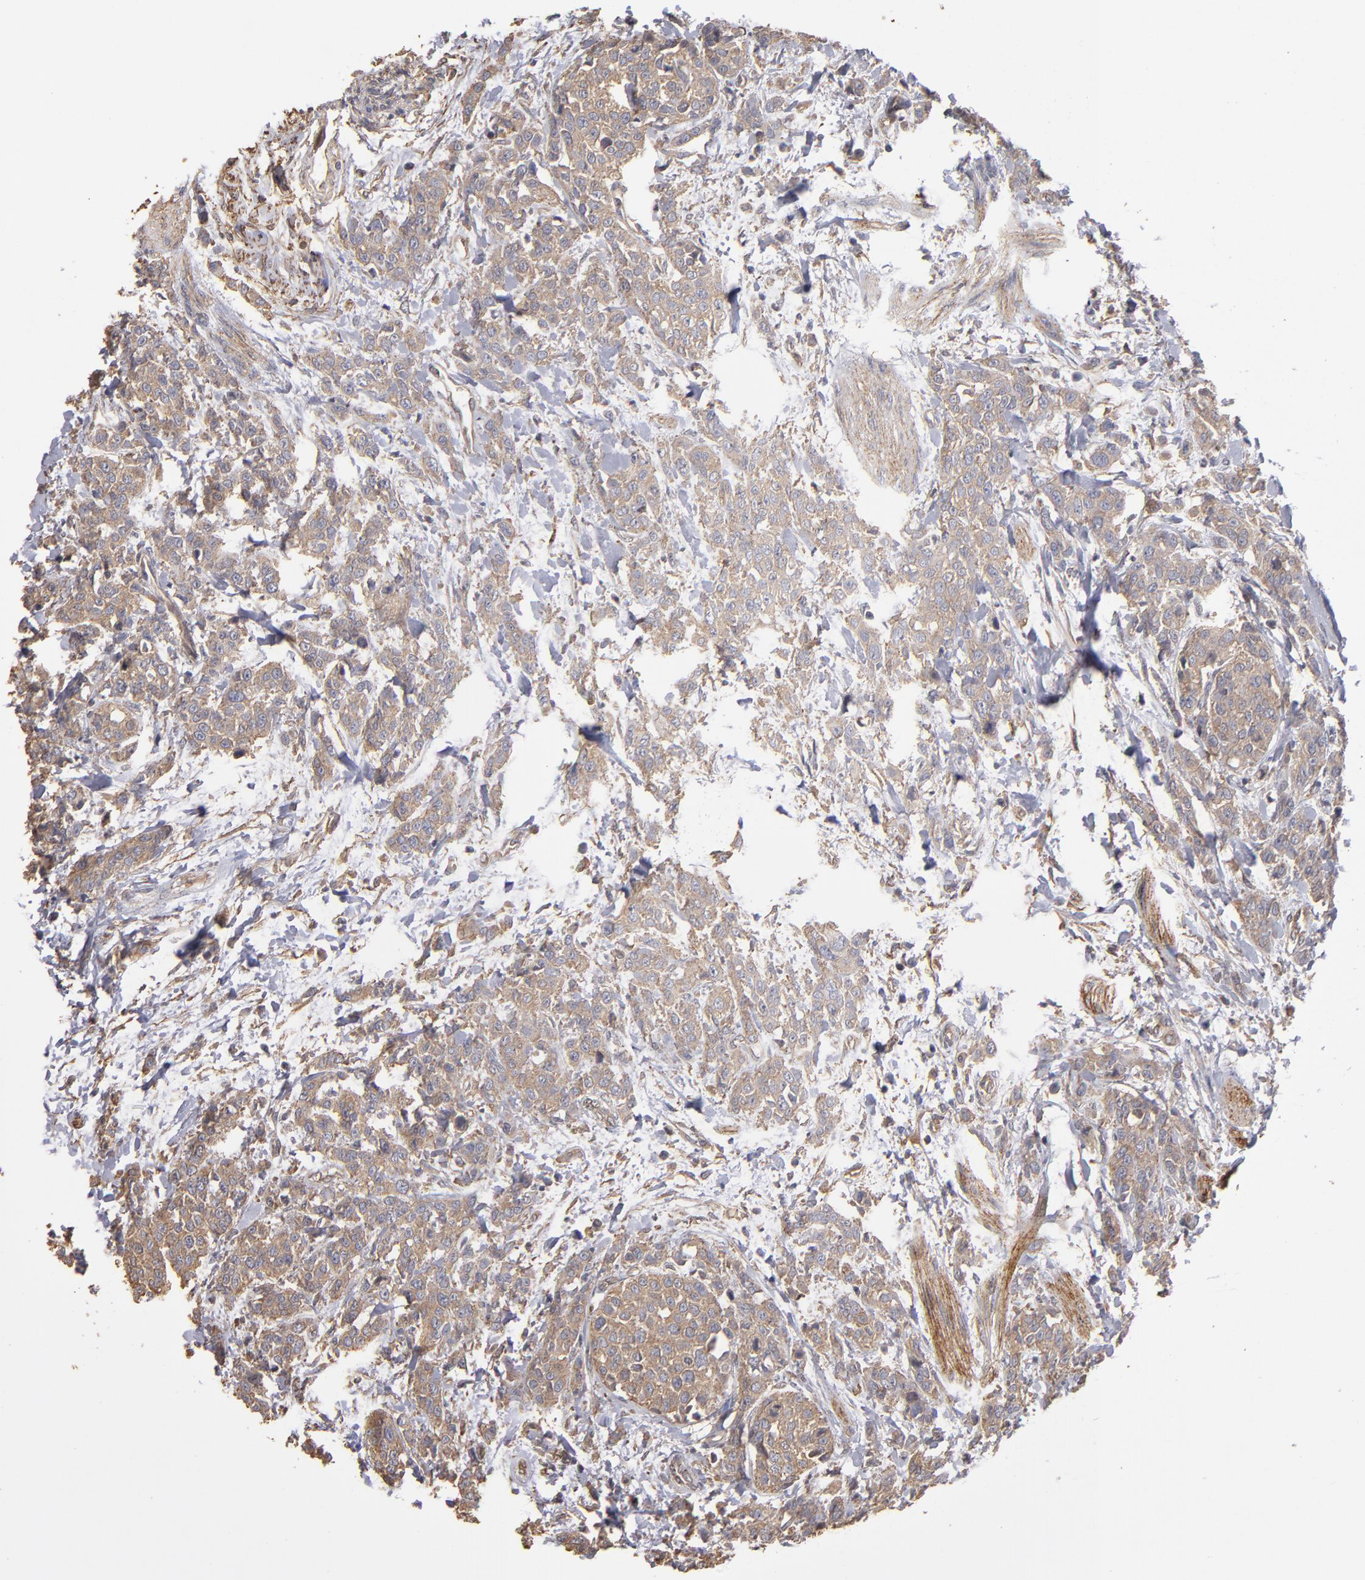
{"staining": {"intensity": "moderate", "quantity": ">75%", "location": "cytoplasmic/membranous"}, "tissue": "urothelial cancer", "cell_type": "Tumor cells", "image_type": "cancer", "snomed": [{"axis": "morphology", "description": "Urothelial carcinoma, High grade"}, {"axis": "topography", "description": "Urinary bladder"}], "caption": "Immunohistochemistry (IHC) photomicrograph of neoplastic tissue: human high-grade urothelial carcinoma stained using immunohistochemistry (IHC) reveals medium levels of moderate protein expression localized specifically in the cytoplasmic/membranous of tumor cells, appearing as a cytoplasmic/membranous brown color.", "gene": "DMD", "patient": {"sex": "male", "age": 56}}